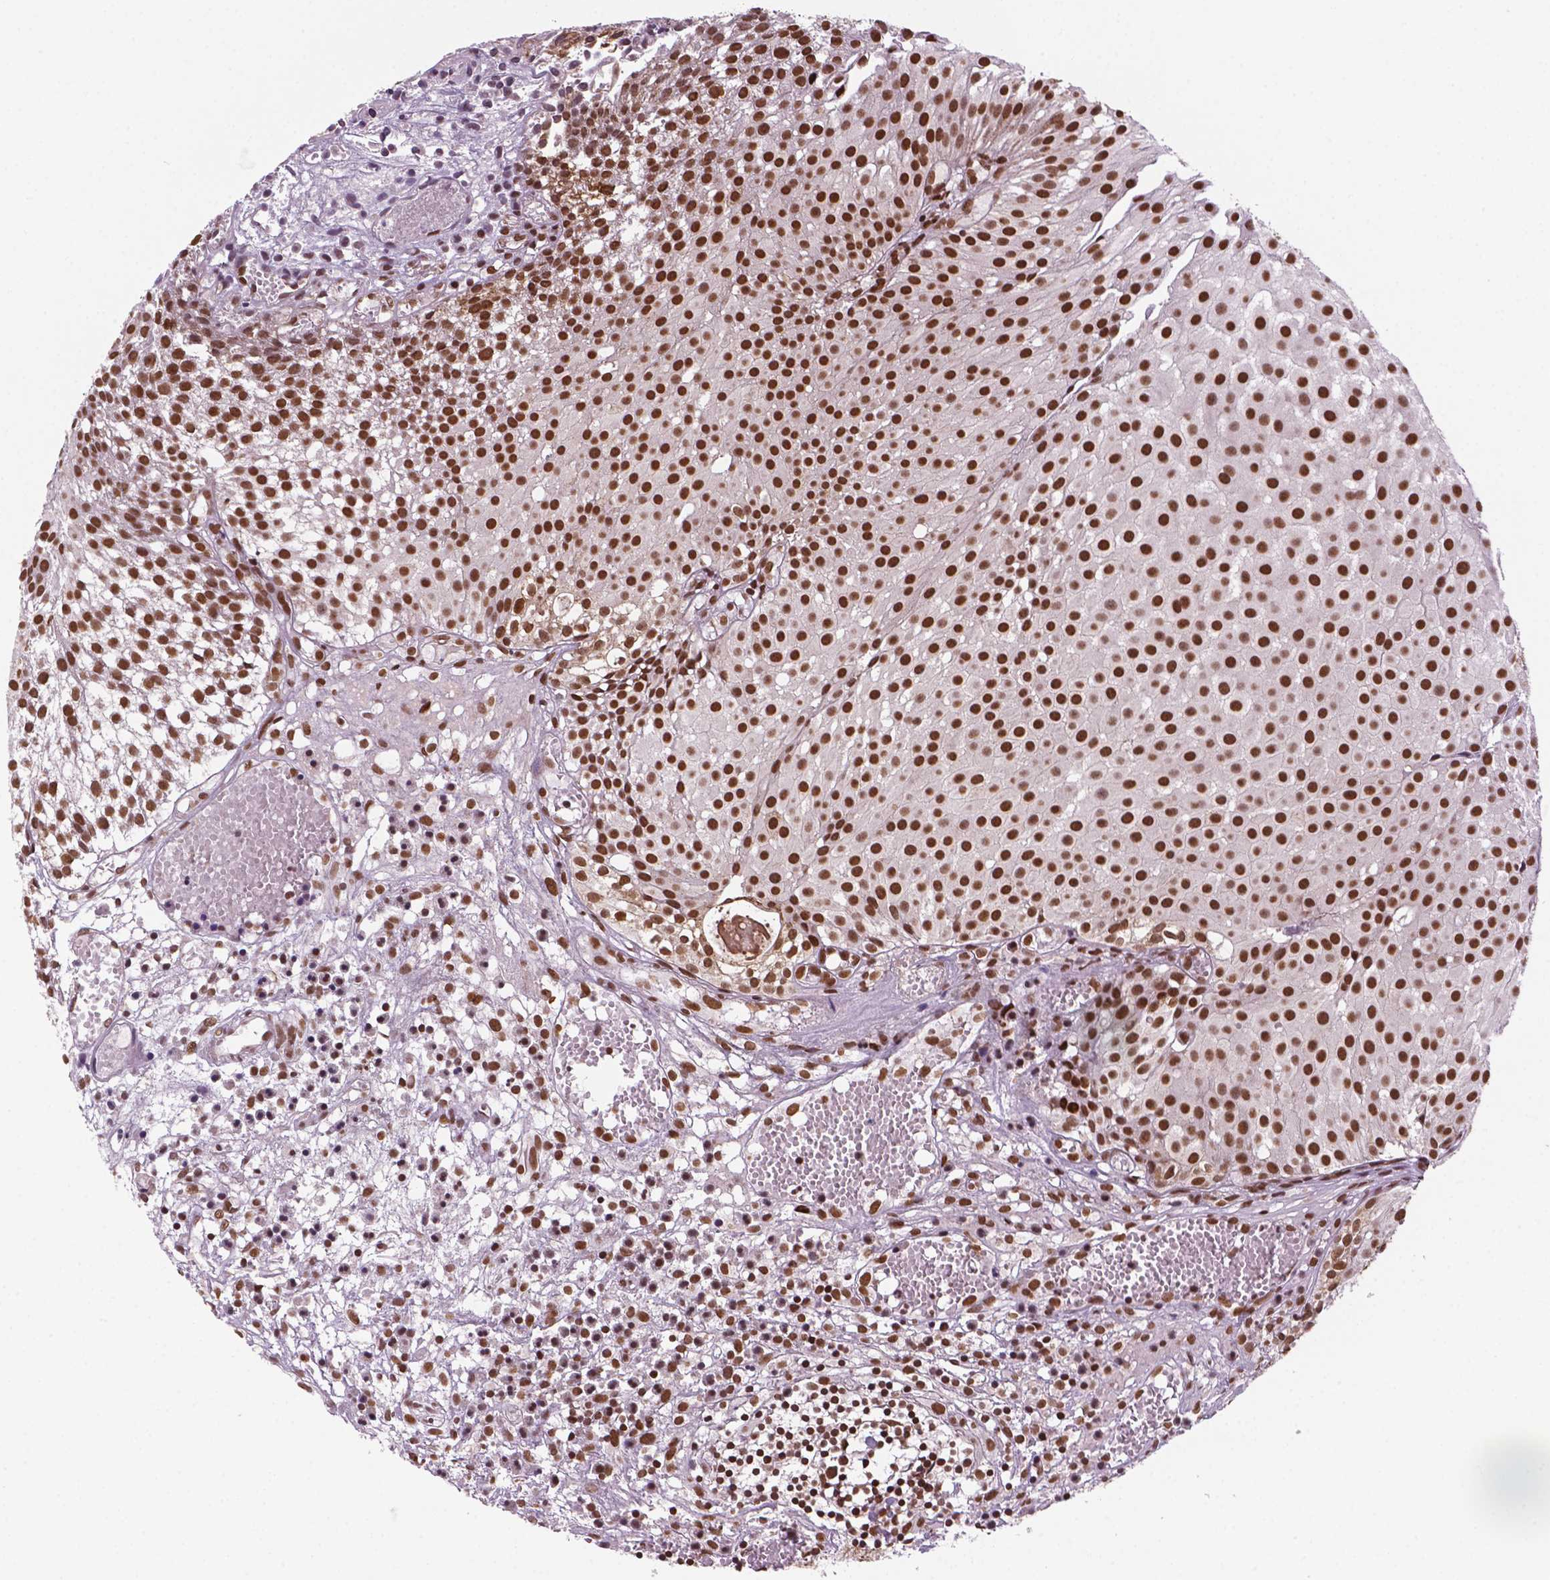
{"staining": {"intensity": "strong", "quantity": ">75%", "location": "nuclear"}, "tissue": "urothelial cancer", "cell_type": "Tumor cells", "image_type": "cancer", "snomed": [{"axis": "morphology", "description": "Urothelial carcinoma, Low grade"}, {"axis": "topography", "description": "Urinary bladder"}], "caption": "The immunohistochemical stain labels strong nuclear expression in tumor cells of urothelial cancer tissue. (Stains: DAB in brown, nuclei in blue, Microscopy: brightfield microscopy at high magnification).", "gene": "SIRT6", "patient": {"sex": "male", "age": 79}}